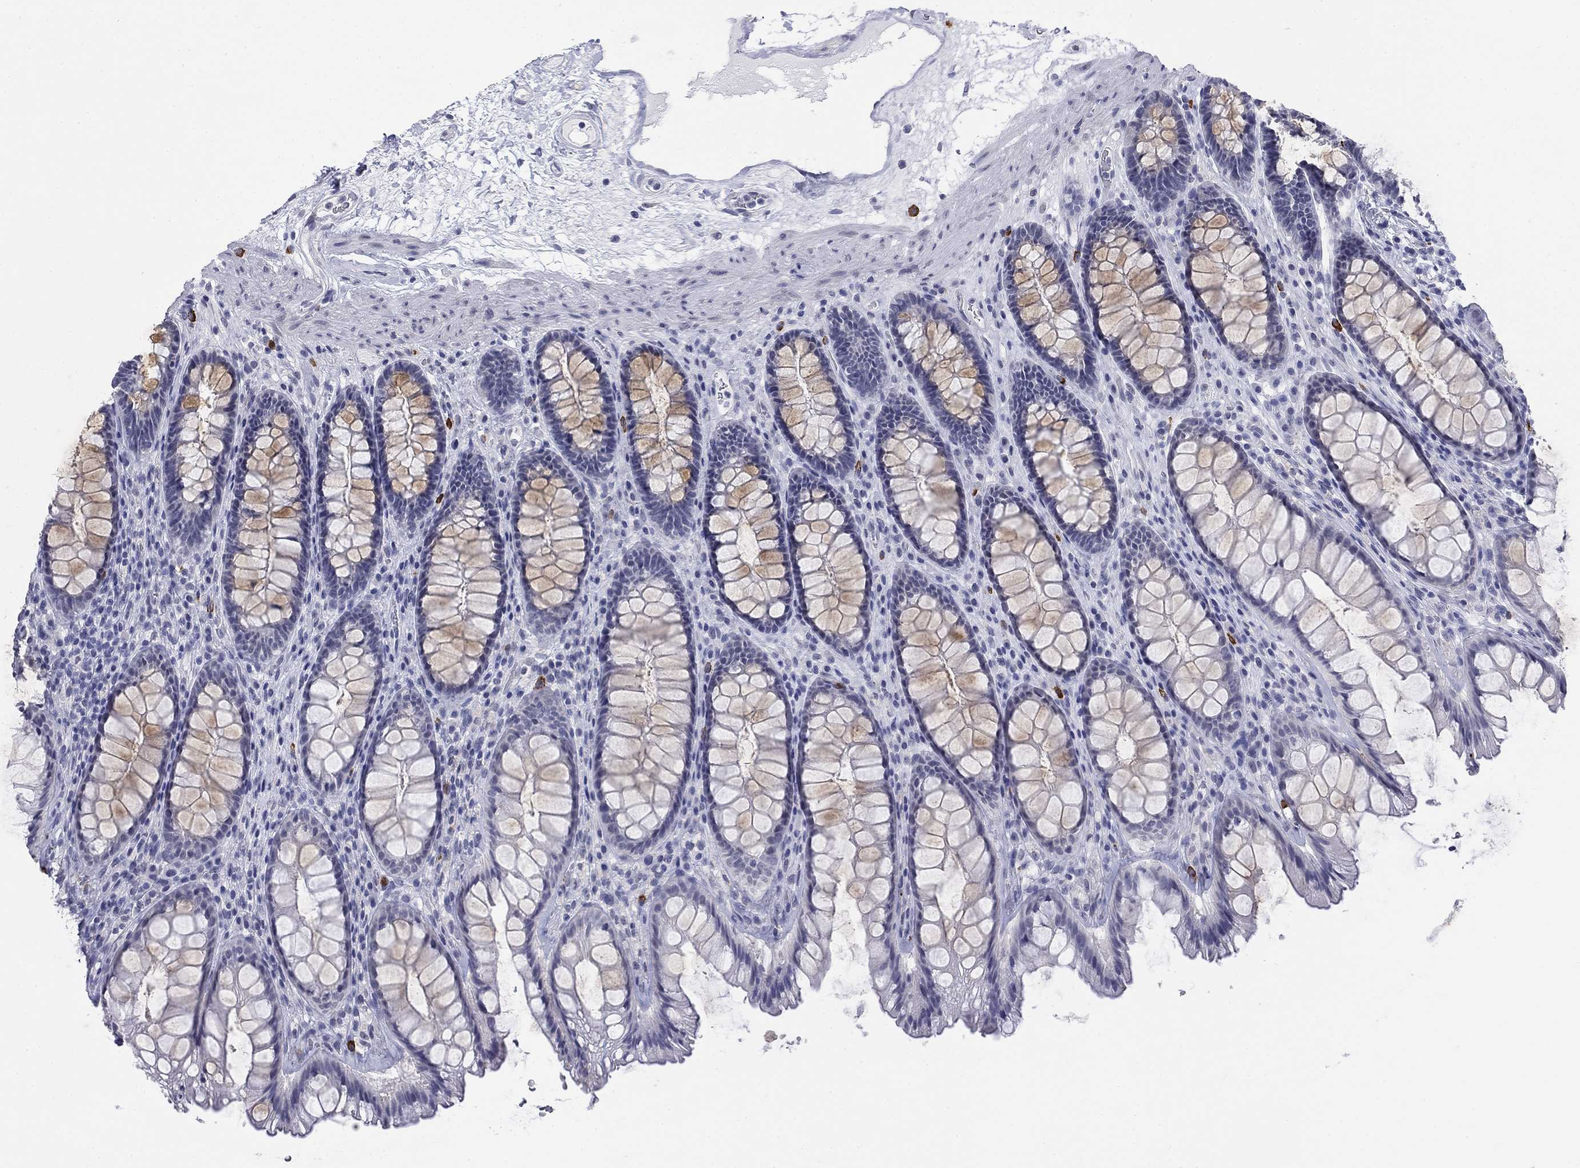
{"staining": {"intensity": "weak", "quantity": "<25%", "location": "cytoplasmic/membranous"}, "tissue": "rectum", "cell_type": "Glandular cells", "image_type": "normal", "snomed": [{"axis": "morphology", "description": "Normal tissue, NOS"}, {"axis": "topography", "description": "Rectum"}], "caption": "Immunohistochemistry of benign rectum displays no positivity in glandular cells. The staining was performed using DAB to visualize the protein expression in brown, while the nuclei were stained in blue with hematoxylin (Magnification: 20x).", "gene": "ECEL1", "patient": {"sex": "male", "age": 72}}